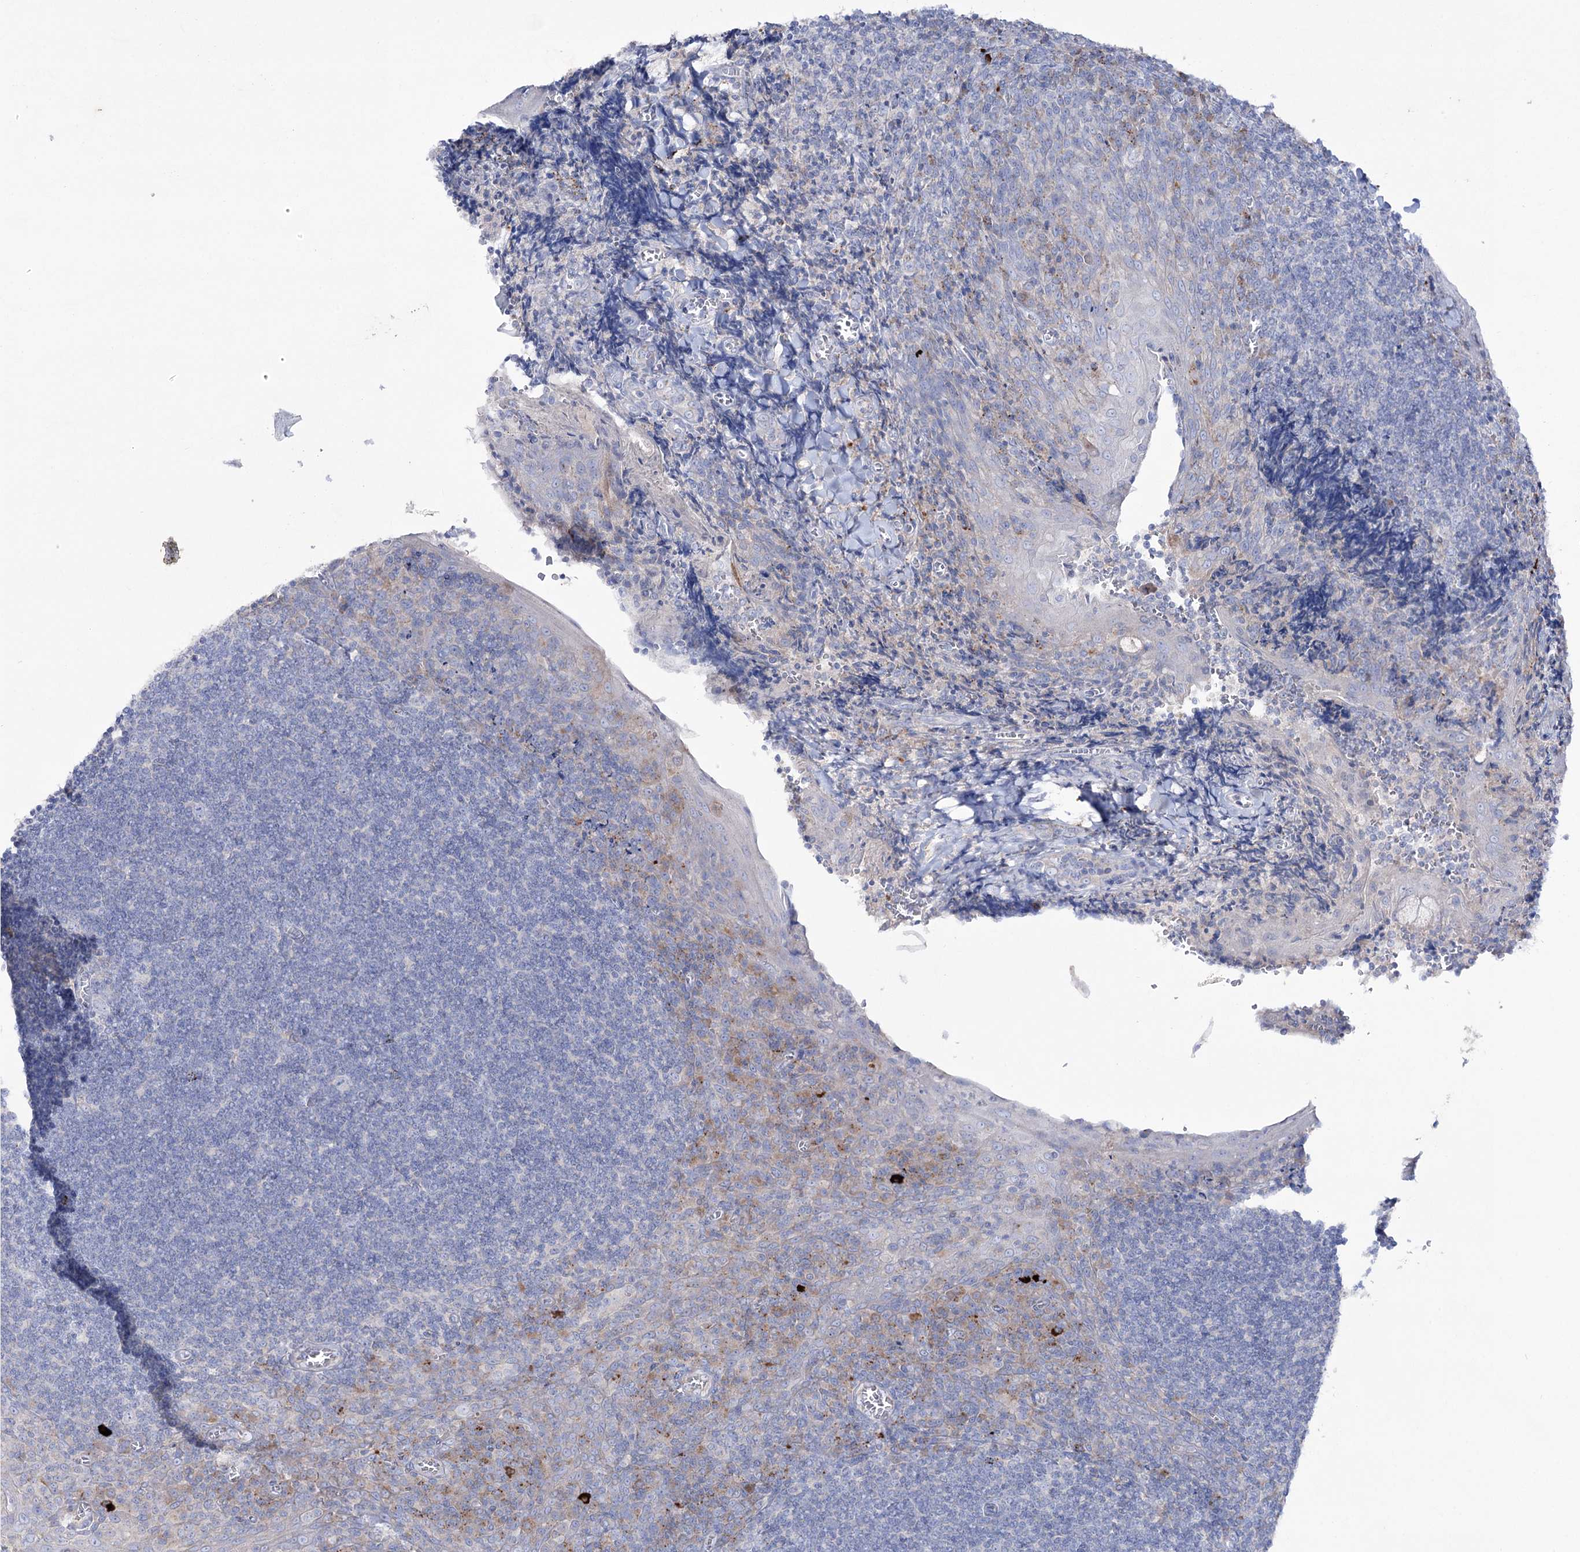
{"staining": {"intensity": "negative", "quantity": "none", "location": "none"}, "tissue": "tonsil", "cell_type": "Germinal center cells", "image_type": "normal", "snomed": [{"axis": "morphology", "description": "Normal tissue, NOS"}, {"axis": "topography", "description": "Tonsil"}], "caption": "The histopathology image shows no staining of germinal center cells in normal tonsil.", "gene": "NAGLU", "patient": {"sex": "male", "age": 27}}